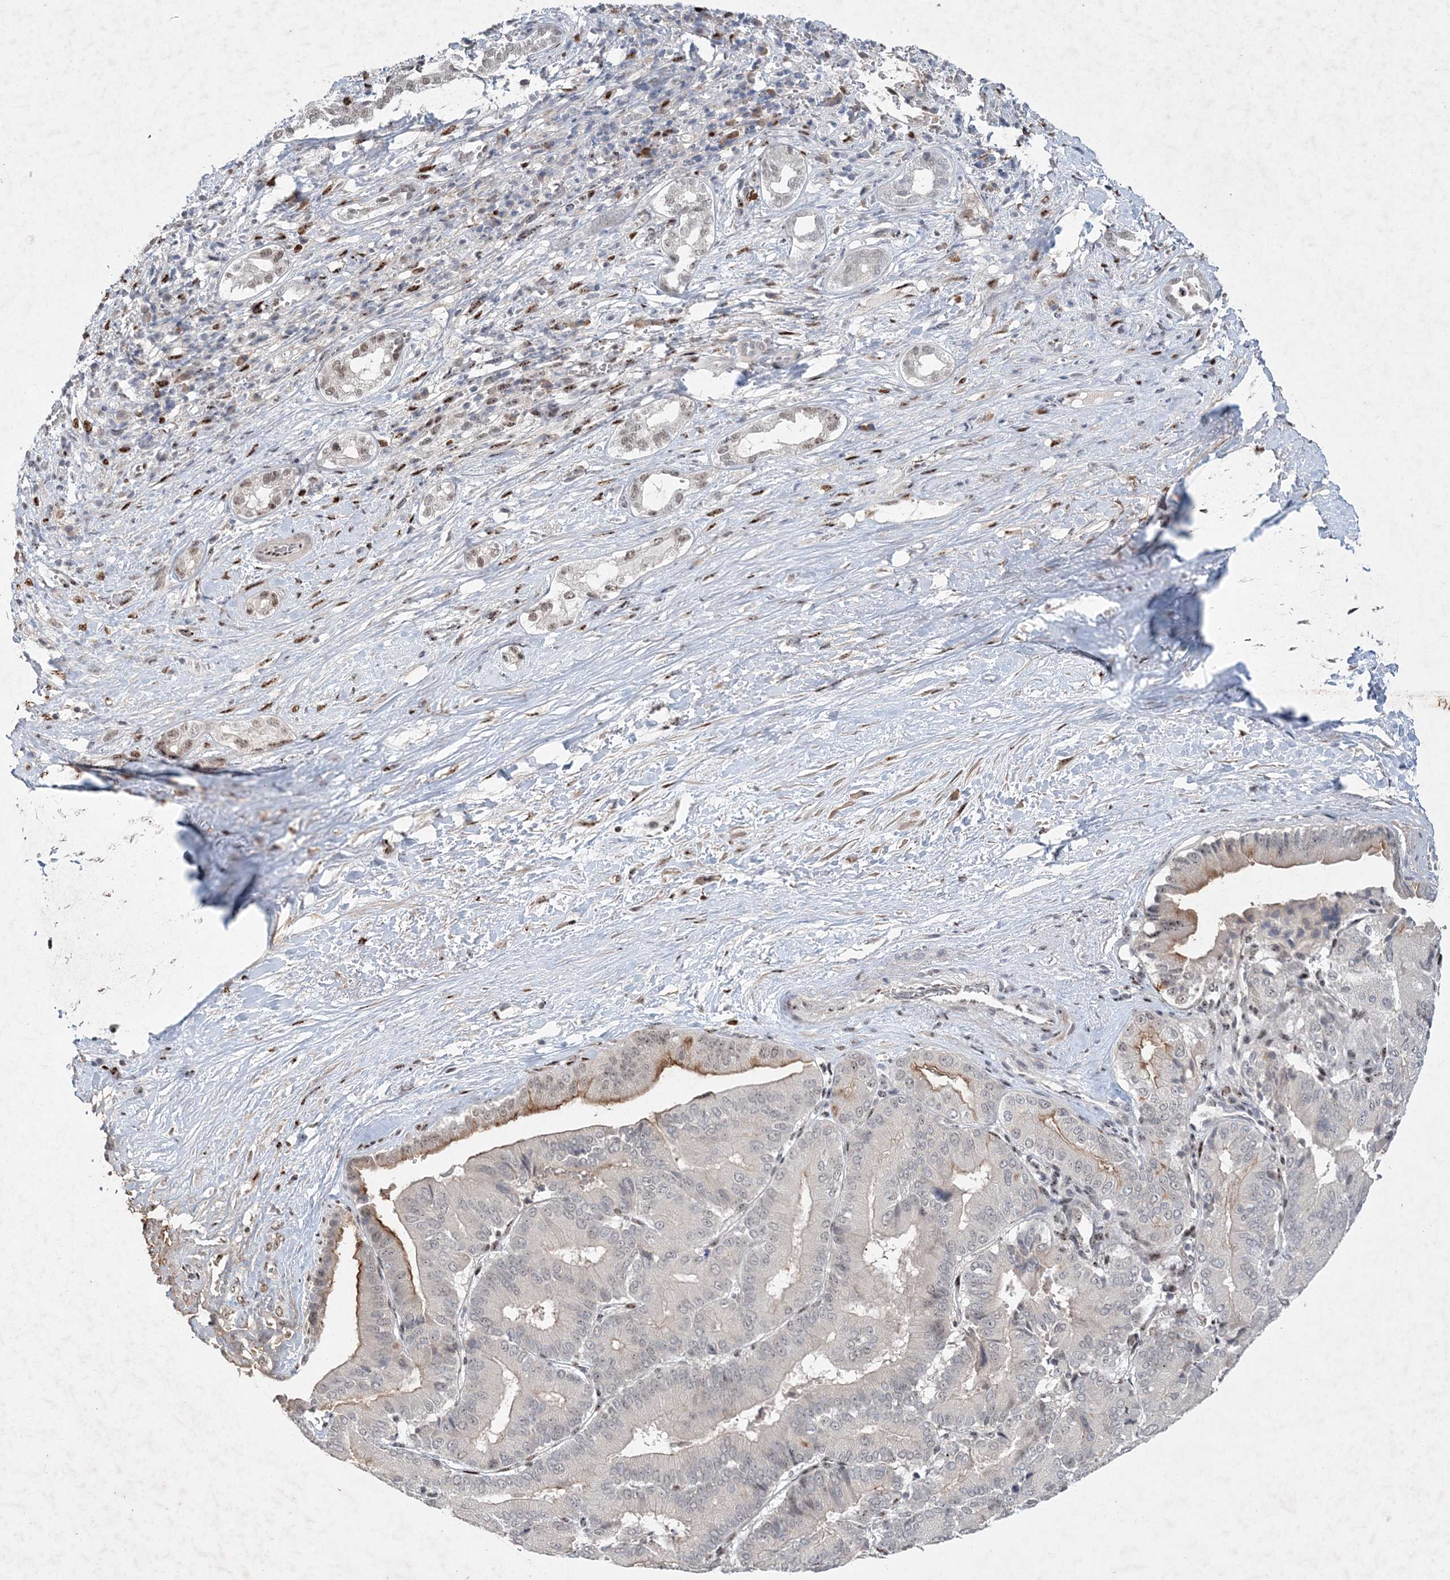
{"staining": {"intensity": "moderate", "quantity": "<25%", "location": "cytoplasmic/membranous"}, "tissue": "liver cancer", "cell_type": "Tumor cells", "image_type": "cancer", "snomed": [{"axis": "morphology", "description": "Cholangiocarcinoma"}, {"axis": "topography", "description": "Liver"}], "caption": "The image displays staining of cholangiocarcinoma (liver), revealing moderate cytoplasmic/membranous protein expression (brown color) within tumor cells.", "gene": "GIN1", "patient": {"sex": "female", "age": 75}}